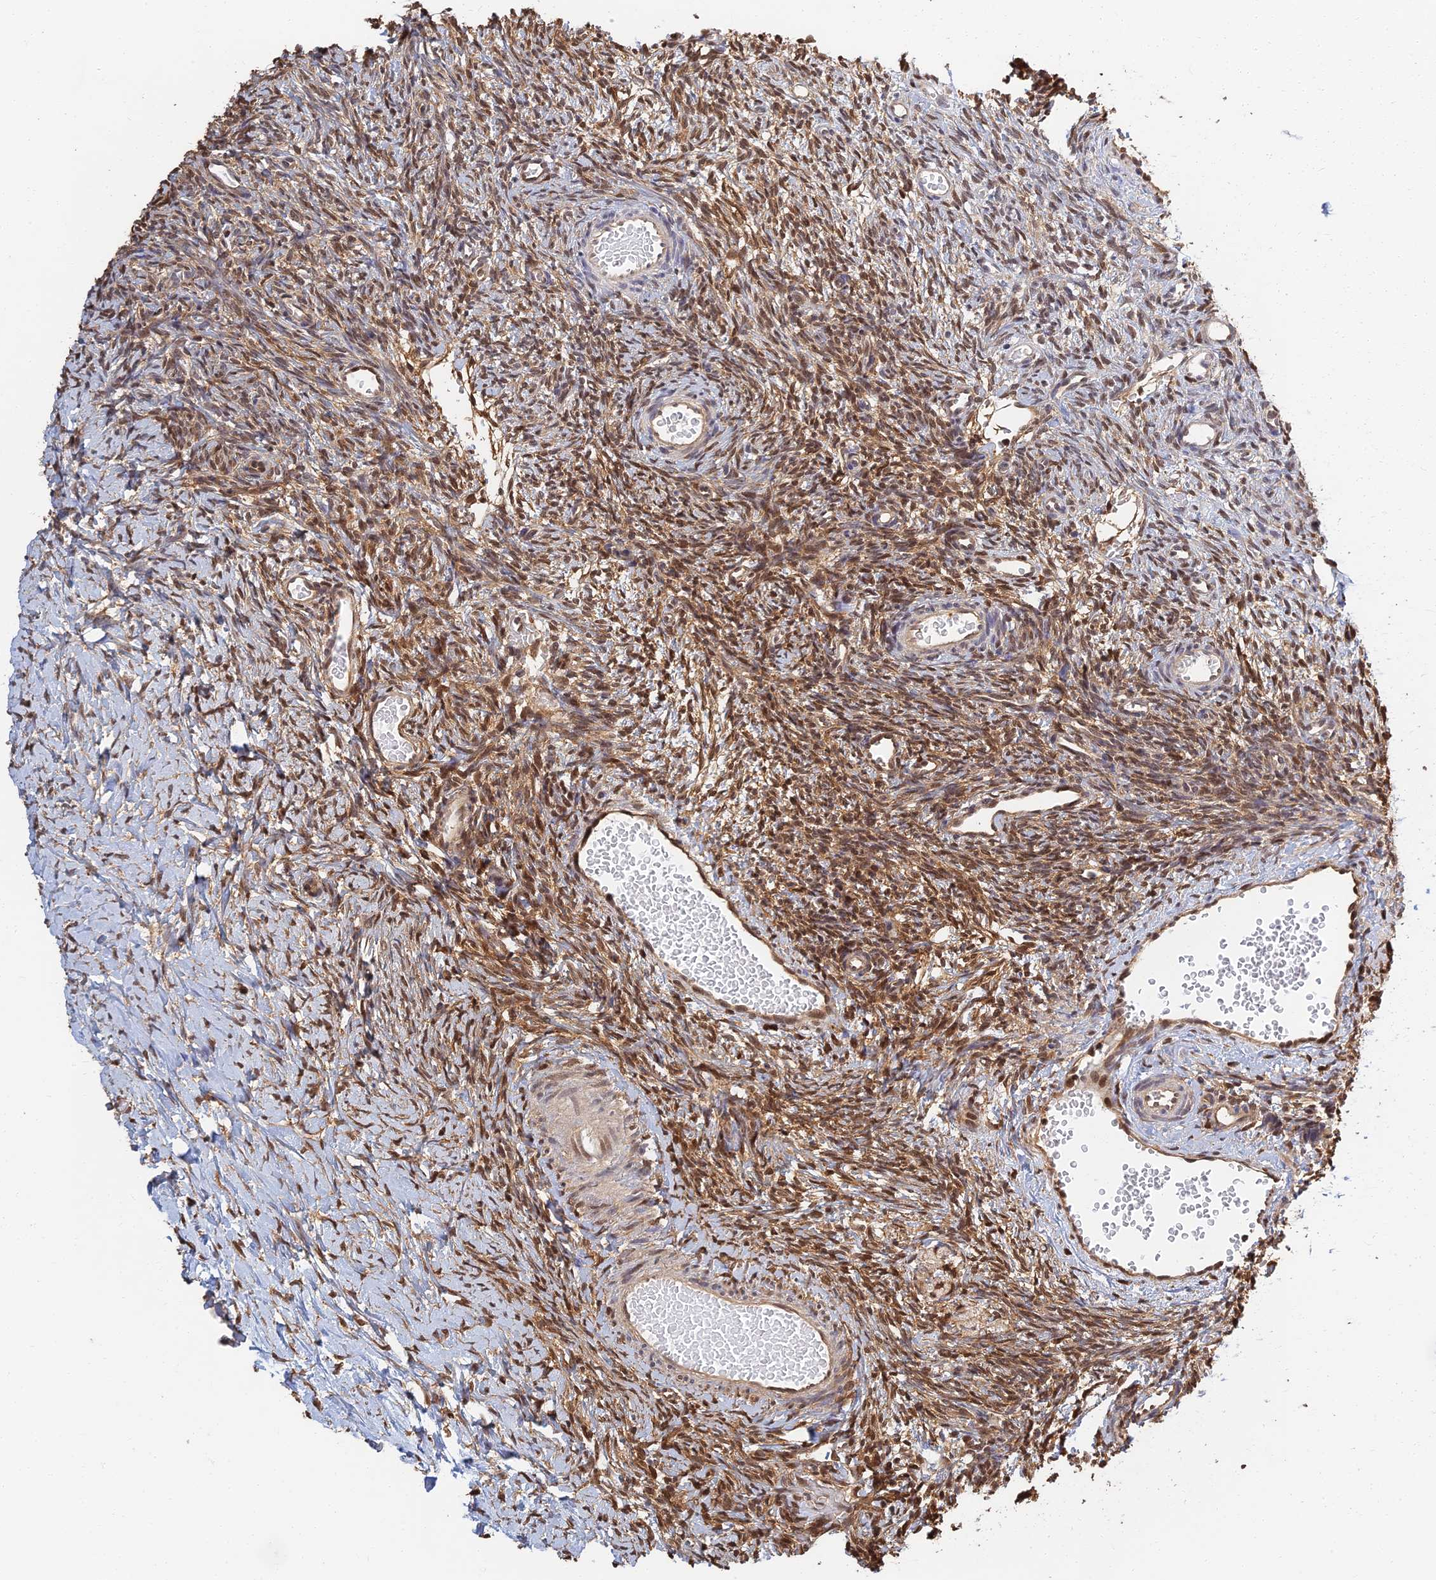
{"staining": {"intensity": "moderate", "quantity": "25%-75%", "location": "cytoplasmic/membranous,nuclear"}, "tissue": "ovary", "cell_type": "Ovarian stroma cells", "image_type": "normal", "snomed": [{"axis": "morphology", "description": "Normal tissue, NOS"}, {"axis": "topography", "description": "Ovary"}], "caption": "High-magnification brightfield microscopy of normal ovary stained with DAB (brown) and counterstained with hematoxylin (blue). ovarian stroma cells exhibit moderate cytoplasmic/membranous,nuclear staining is present in approximately25%-75% of cells. (DAB = brown stain, brightfield microscopy at high magnification).", "gene": "LRRN3", "patient": {"sex": "female", "age": 39}}